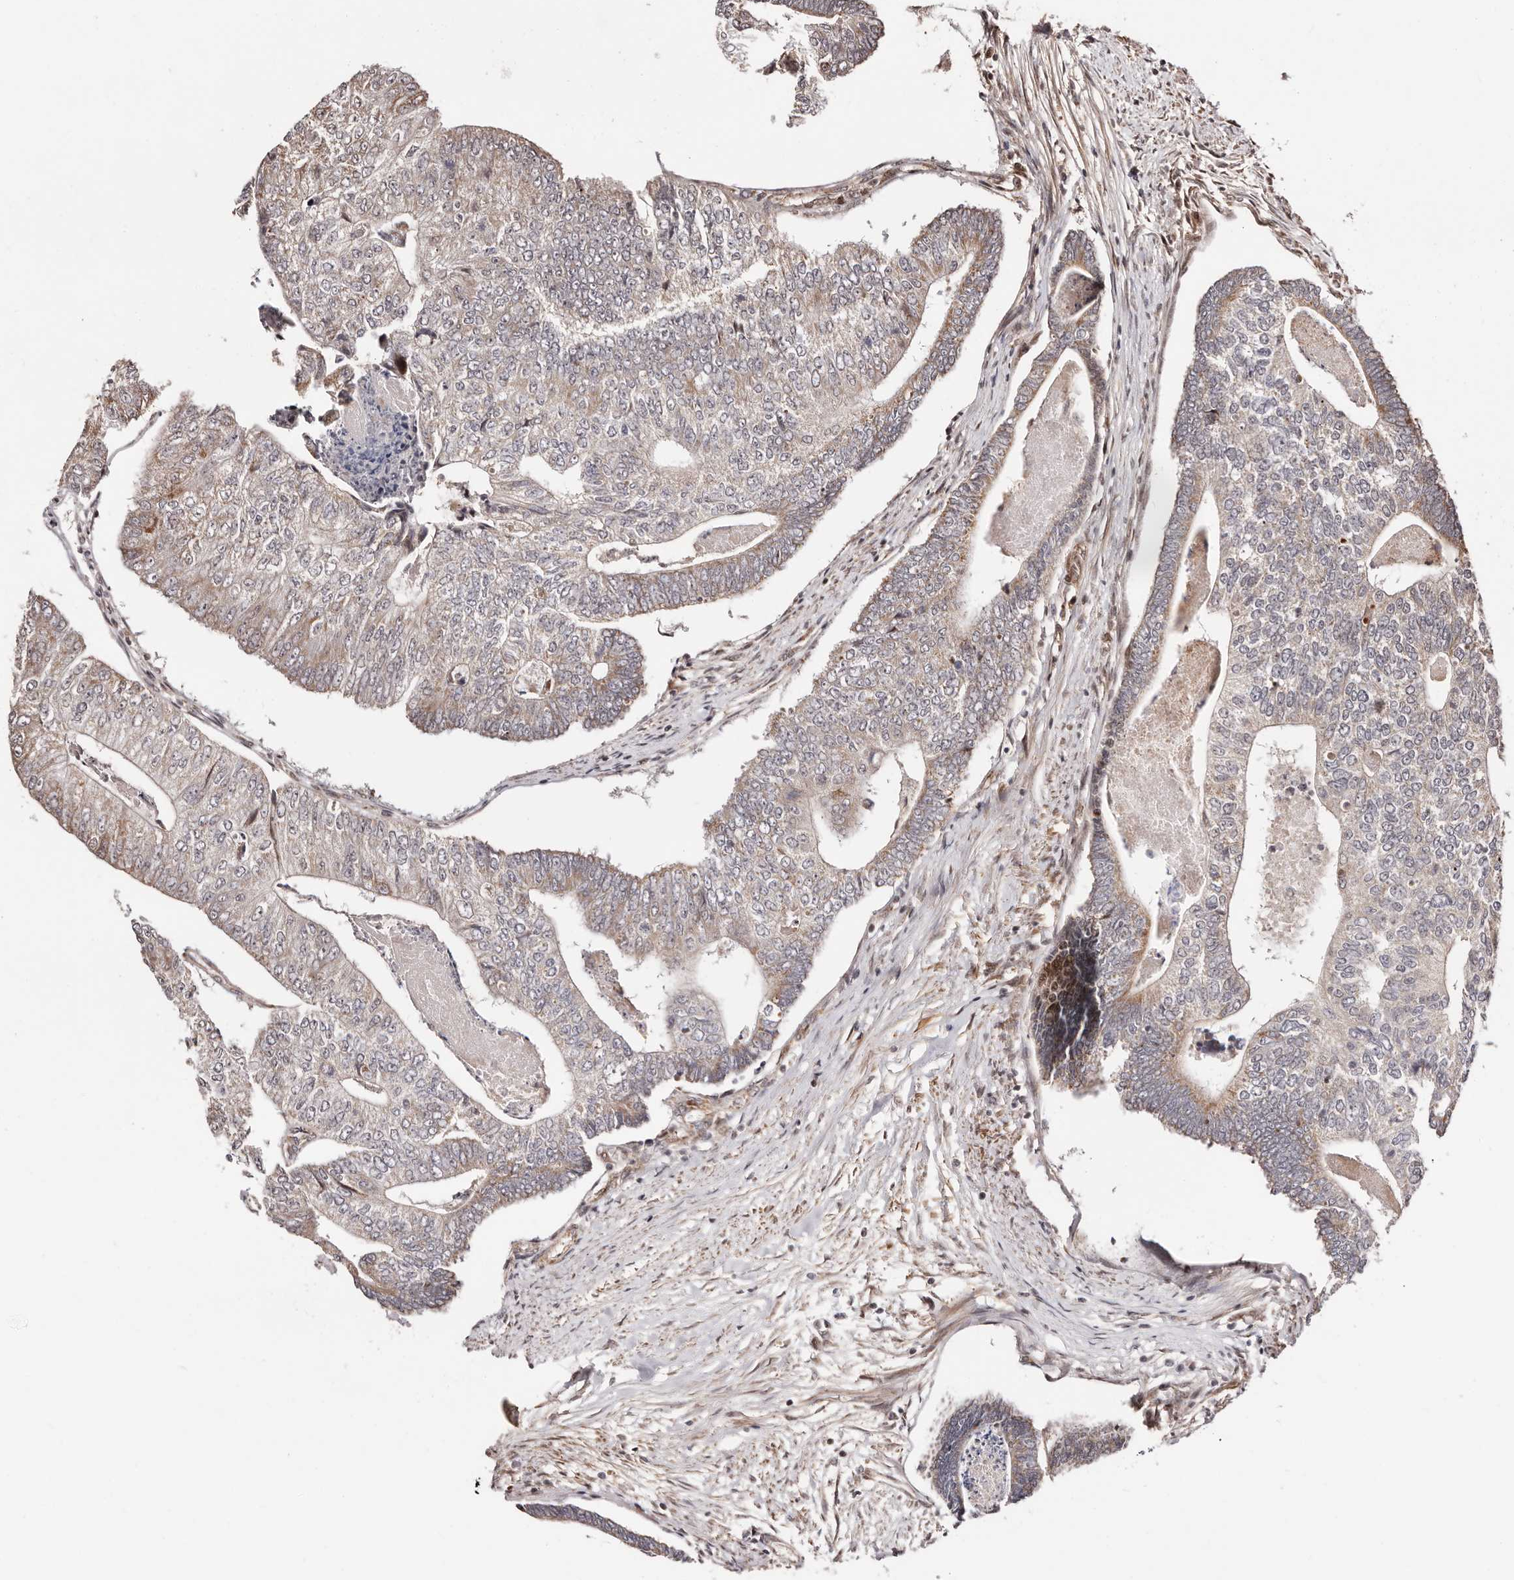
{"staining": {"intensity": "weak", "quantity": "<25%", "location": "cytoplasmic/membranous"}, "tissue": "colorectal cancer", "cell_type": "Tumor cells", "image_type": "cancer", "snomed": [{"axis": "morphology", "description": "Adenocarcinoma, NOS"}, {"axis": "topography", "description": "Colon"}], "caption": "An IHC photomicrograph of colorectal cancer is shown. There is no staining in tumor cells of colorectal cancer. (DAB IHC, high magnification).", "gene": "HIVEP3", "patient": {"sex": "female", "age": 67}}